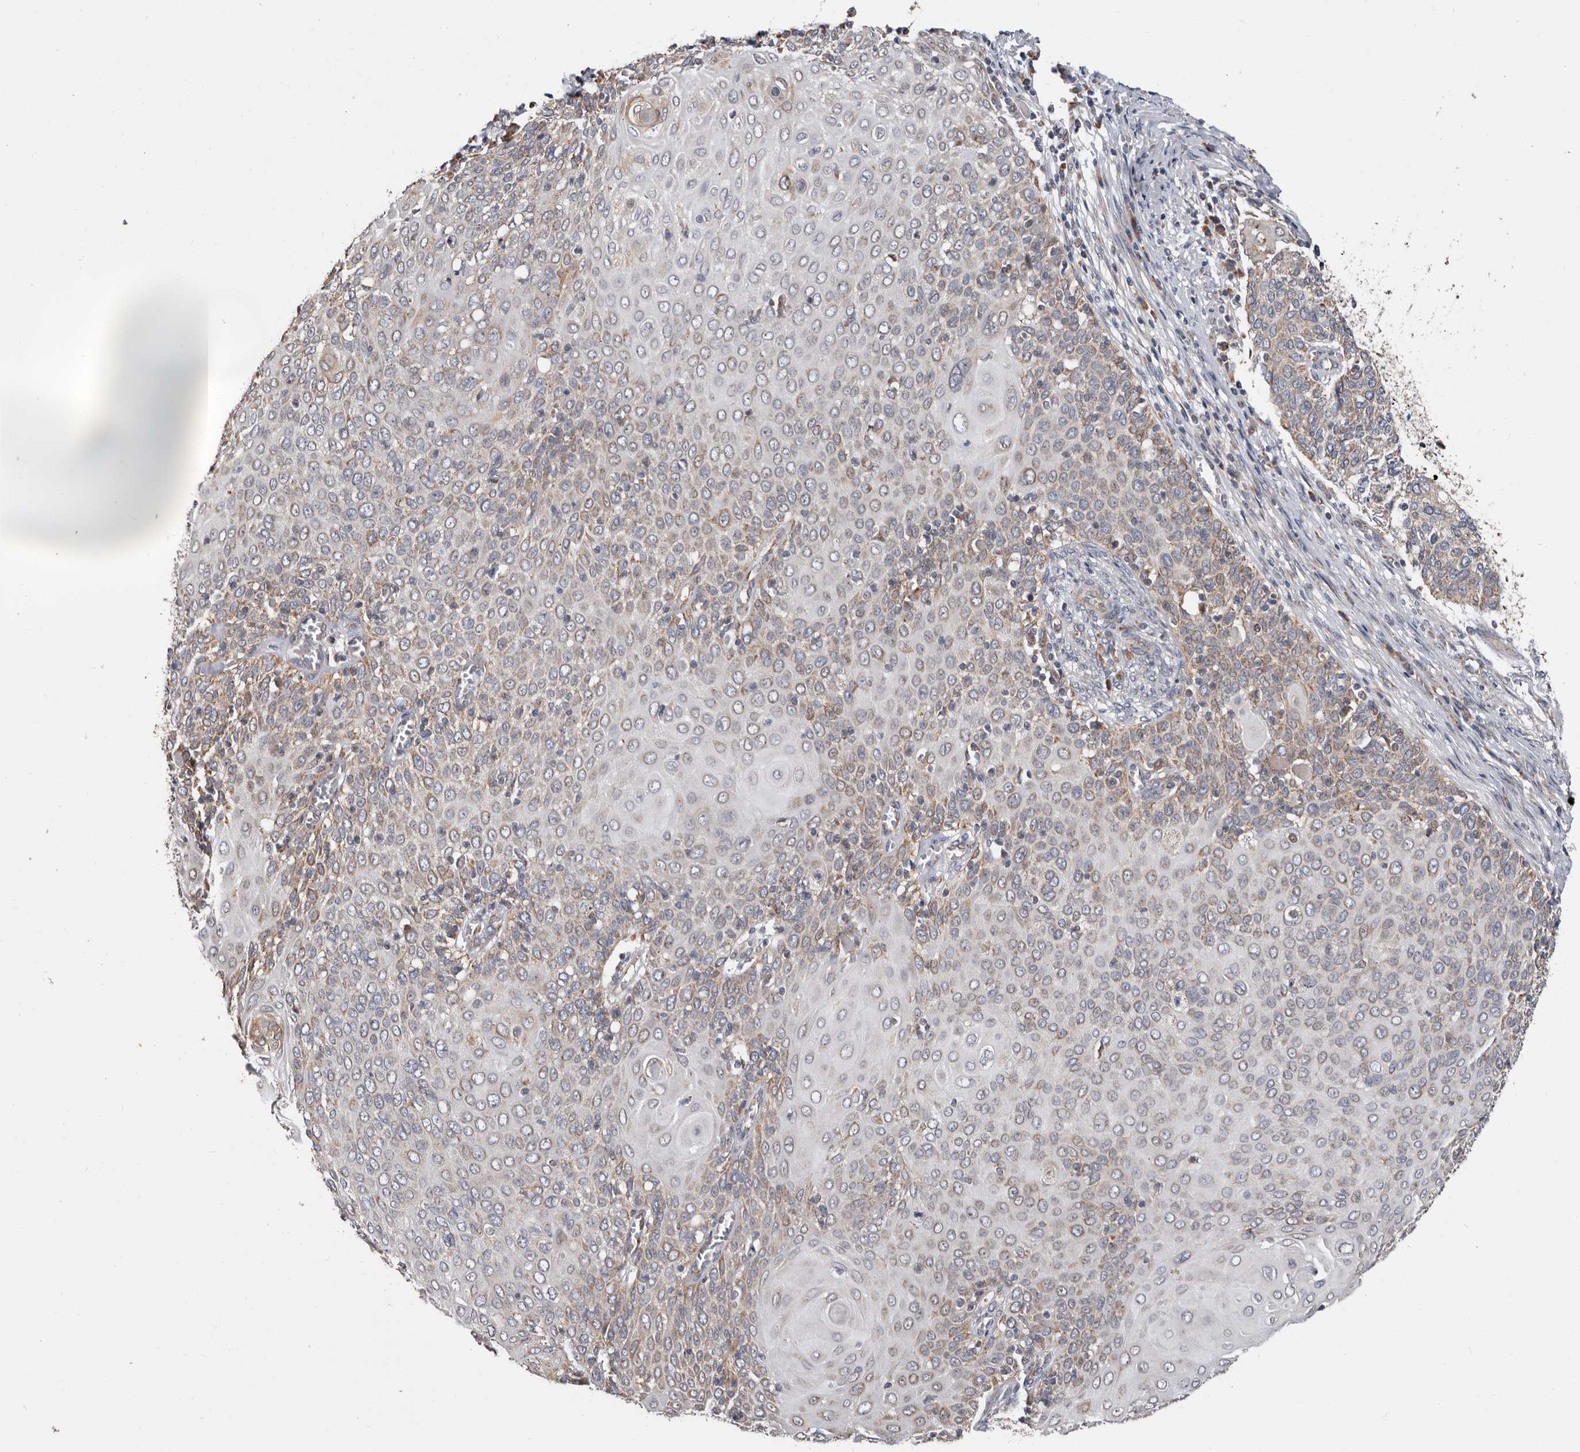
{"staining": {"intensity": "weak", "quantity": "25%-75%", "location": "cytoplasmic/membranous"}, "tissue": "cervical cancer", "cell_type": "Tumor cells", "image_type": "cancer", "snomed": [{"axis": "morphology", "description": "Squamous cell carcinoma, NOS"}, {"axis": "topography", "description": "Cervix"}], "caption": "Cervical cancer stained with DAB immunohistochemistry (IHC) shows low levels of weak cytoplasmic/membranous staining in approximately 25%-75% of tumor cells.", "gene": "MRPL18", "patient": {"sex": "female", "age": 39}}